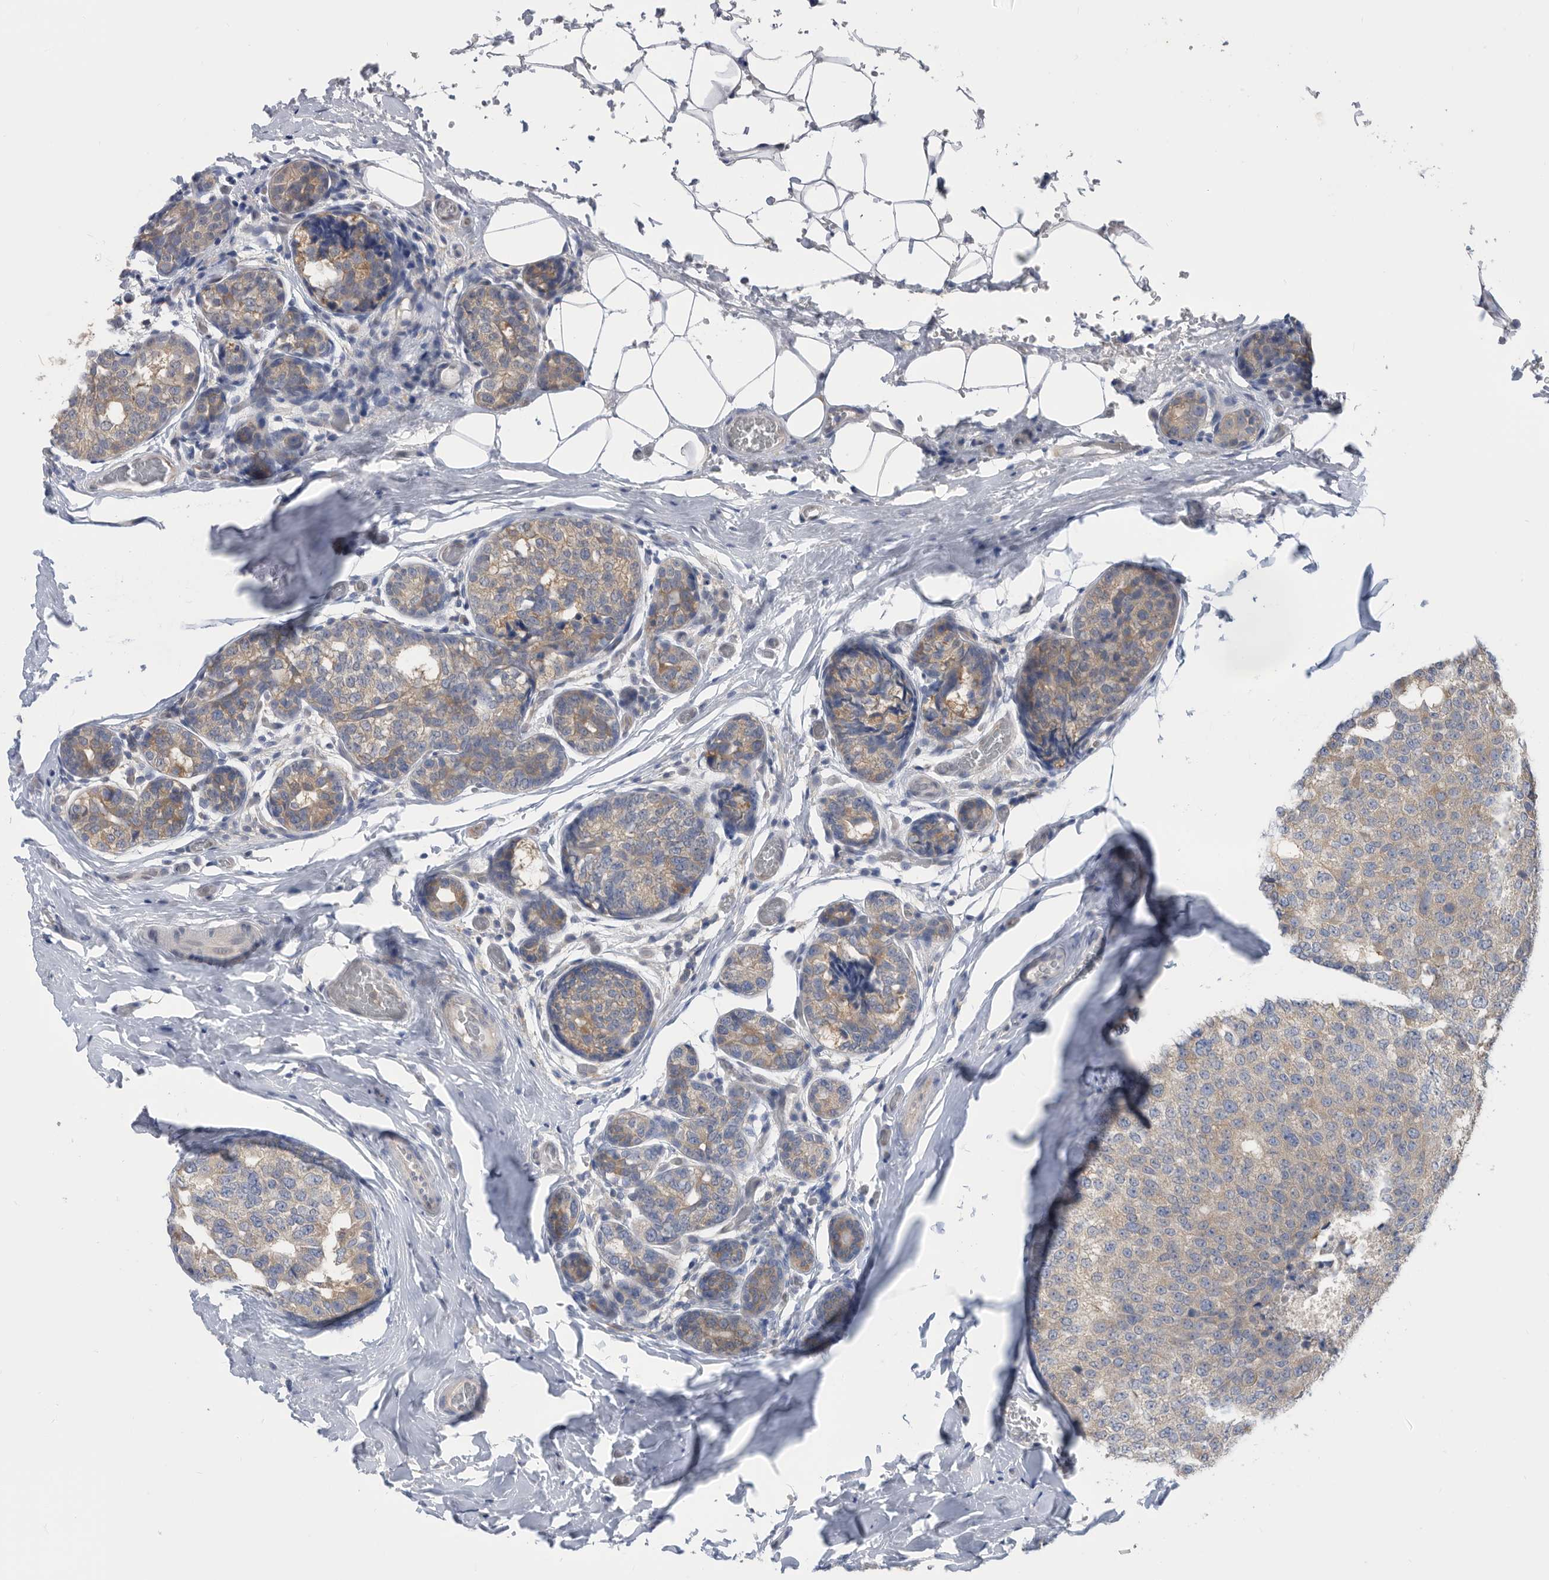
{"staining": {"intensity": "weak", "quantity": "25%-75%", "location": "cytoplasmic/membranous"}, "tissue": "breast cancer", "cell_type": "Tumor cells", "image_type": "cancer", "snomed": [{"axis": "morphology", "description": "Normal tissue, NOS"}, {"axis": "morphology", "description": "Duct carcinoma"}, {"axis": "topography", "description": "Breast"}], "caption": "Immunohistochemical staining of breast infiltrating ductal carcinoma demonstrates low levels of weak cytoplasmic/membranous staining in about 25%-75% of tumor cells.", "gene": "CCT4", "patient": {"sex": "female", "age": 43}}